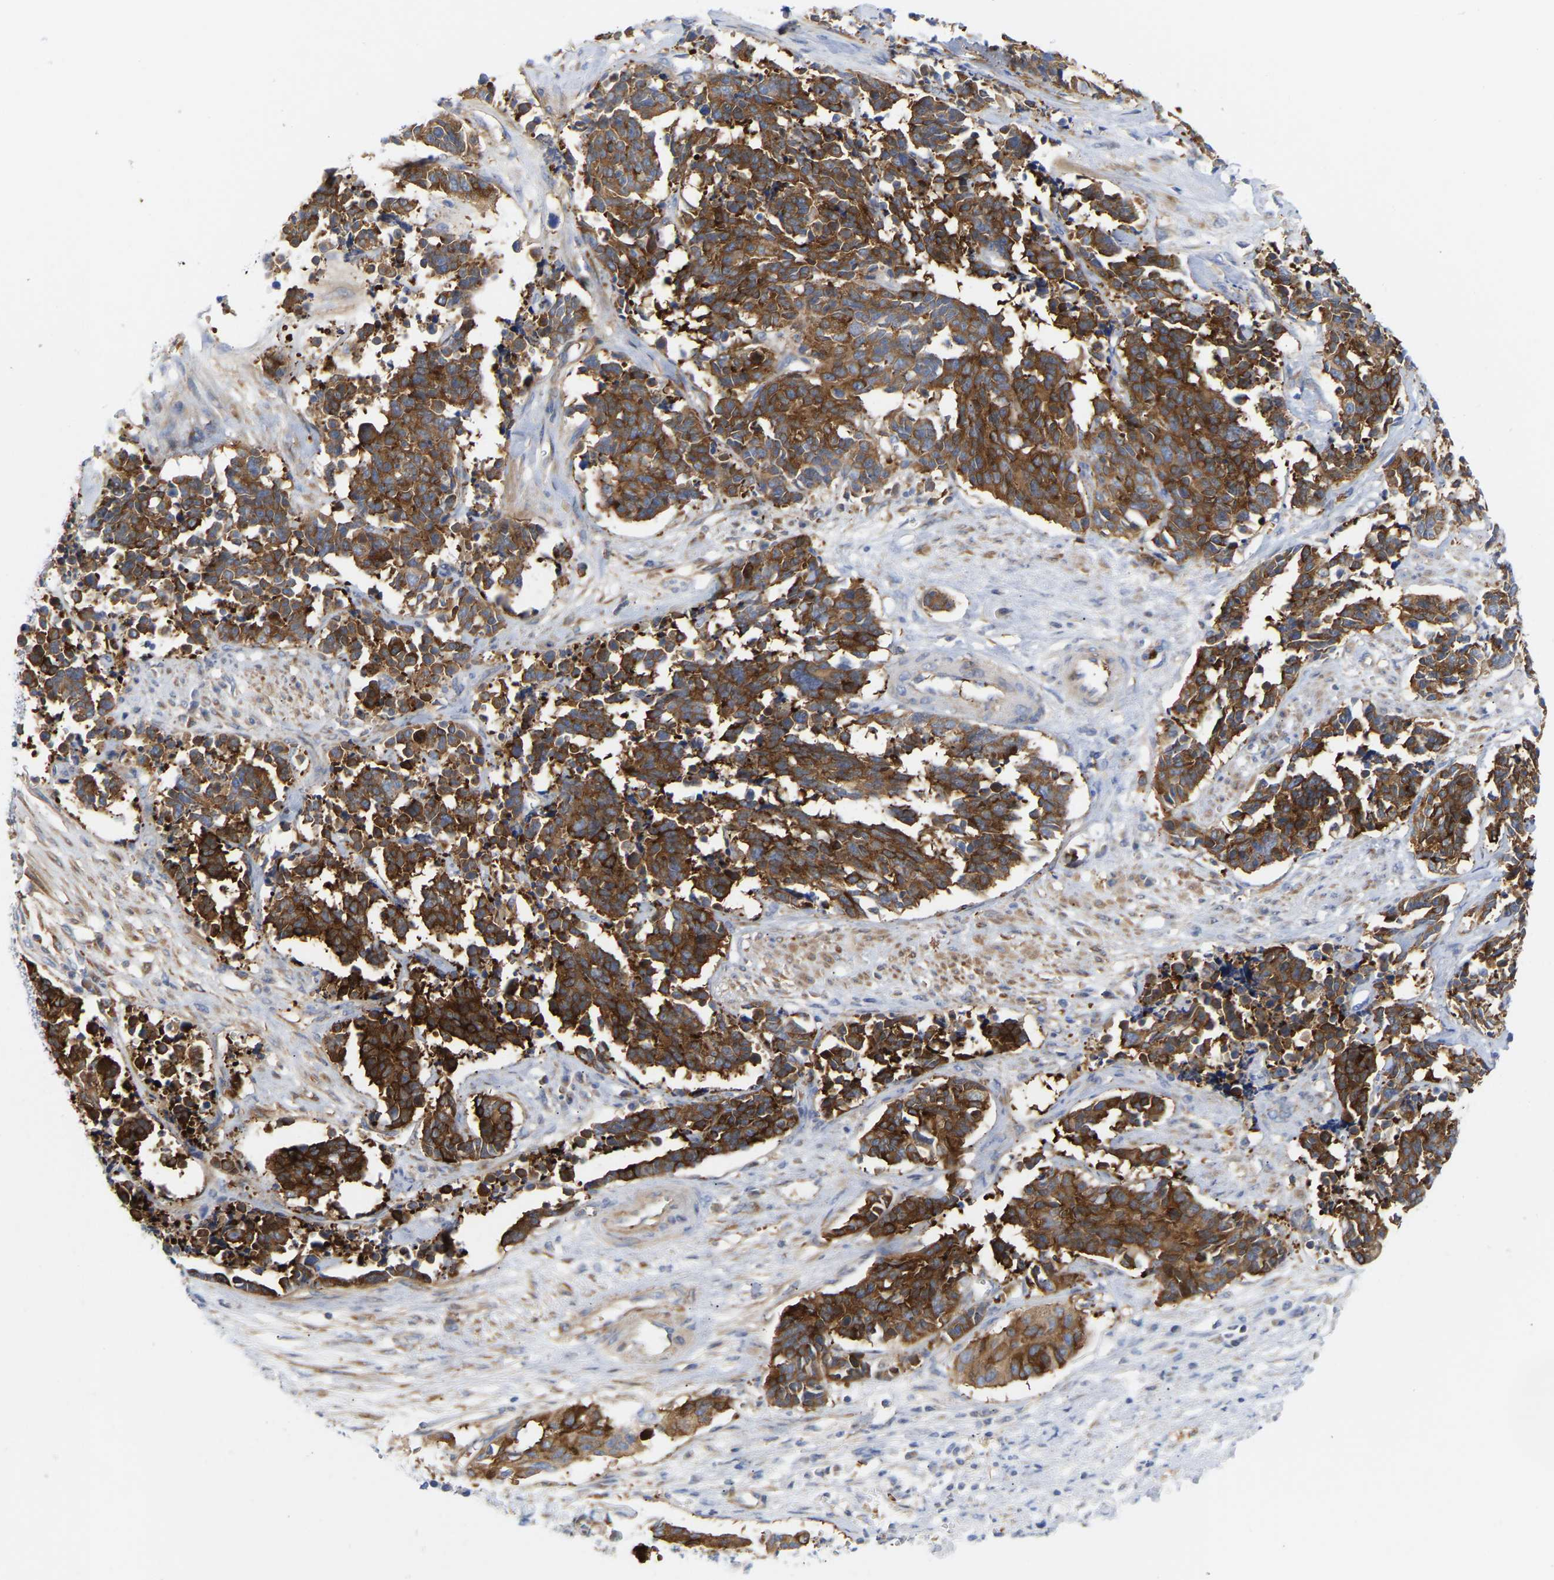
{"staining": {"intensity": "strong", "quantity": ">75%", "location": "cytoplasmic/membranous"}, "tissue": "cervical cancer", "cell_type": "Tumor cells", "image_type": "cancer", "snomed": [{"axis": "morphology", "description": "Squamous cell carcinoma, NOS"}, {"axis": "topography", "description": "Cervix"}], "caption": "Squamous cell carcinoma (cervical) stained with a brown dye reveals strong cytoplasmic/membranous positive expression in about >75% of tumor cells.", "gene": "AMPH", "patient": {"sex": "female", "age": 35}}